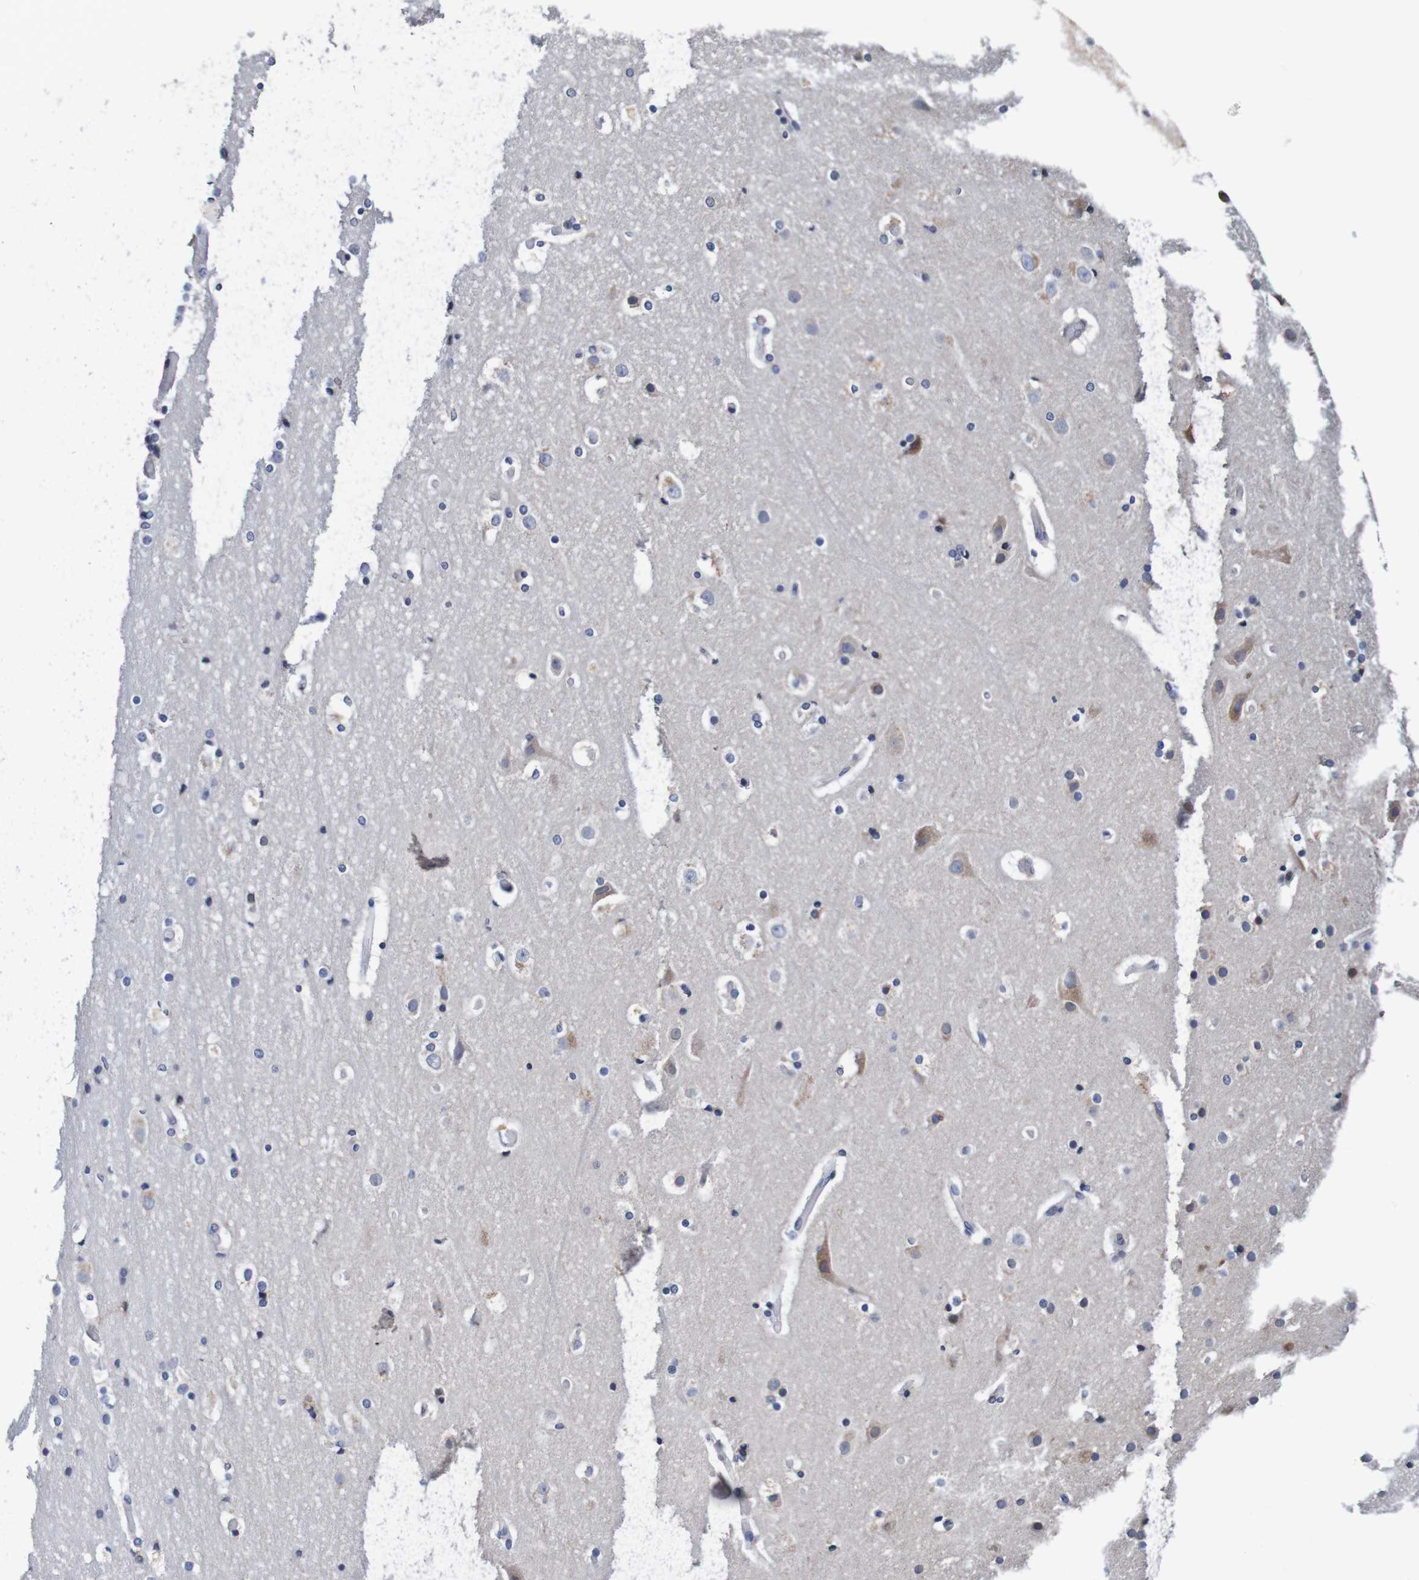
{"staining": {"intensity": "negative", "quantity": "none", "location": "none"}, "tissue": "cerebral cortex", "cell_type": "Endothelial cells", "image_type": "normal", "snomed": [{"axis": "morphology", "description": "Normal tissue, NOS"}, {"axis": "topography", "description": "Cerebral cortex"}], "caption": "Immunohistochemistry of benign cerebral cortex demonstrates no expression in endothelial cells.", "gene": "FIBP", "patient": {"sex": "male", "age": 57}}